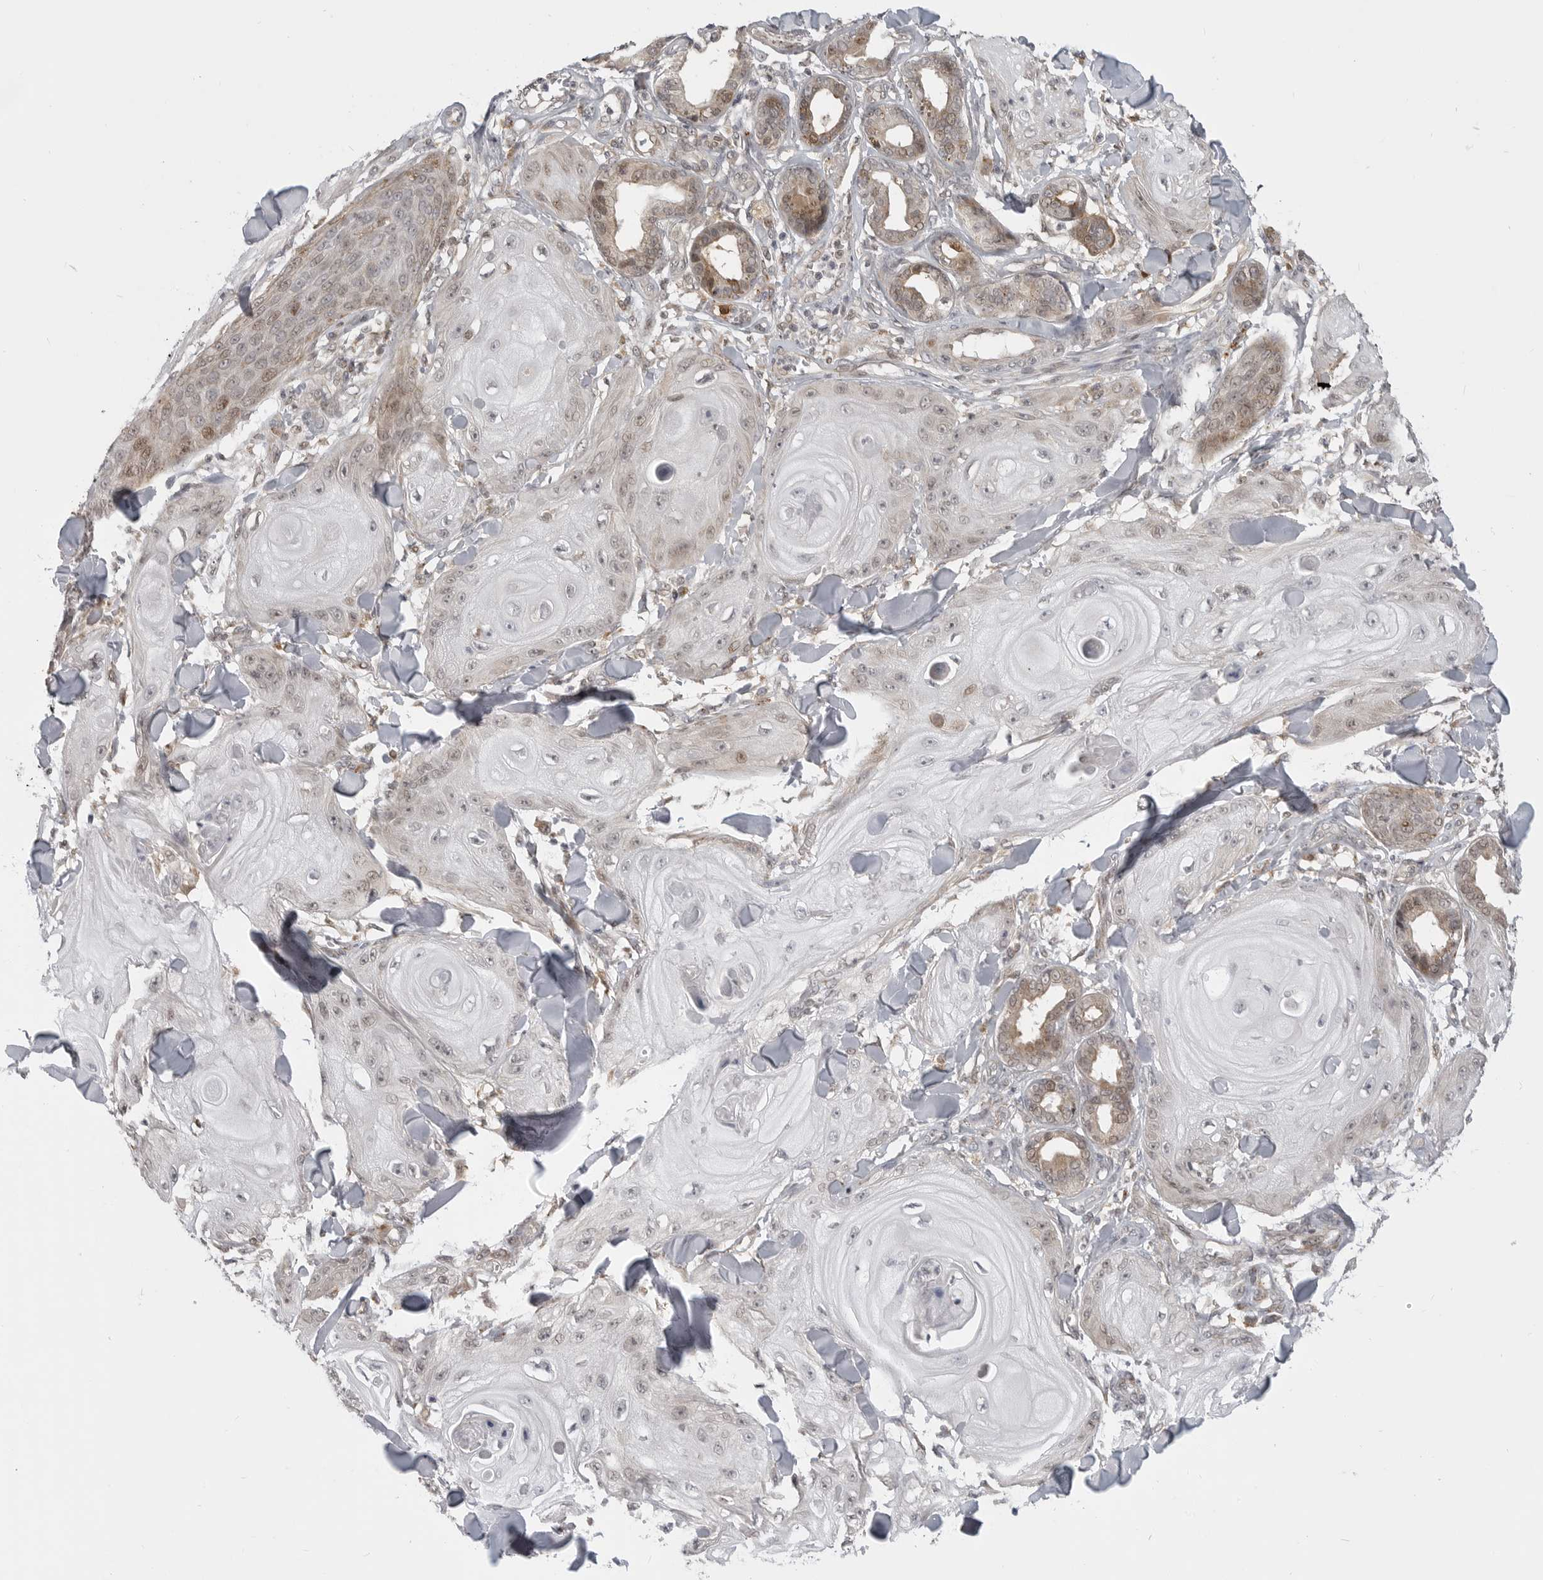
{"staining": {"intensity": "weak", "quantity": "<25%", "location": "nuclear"}, "tissue": "skin cancer", "cell_type": "Tumor cells", "image_type": "cancer", "snomed": [{"axis": "morphology", "description": "Squamous cell carcinoma, NOS"}, {"axis": "topography", "description": "Skin"}], "caption": "Tumor cells are negative for protein expression in human skin cancer (squamous cell carcinoma).", "gene": "CEP295NL", "patient": {"sex": "male", "age": 74}}